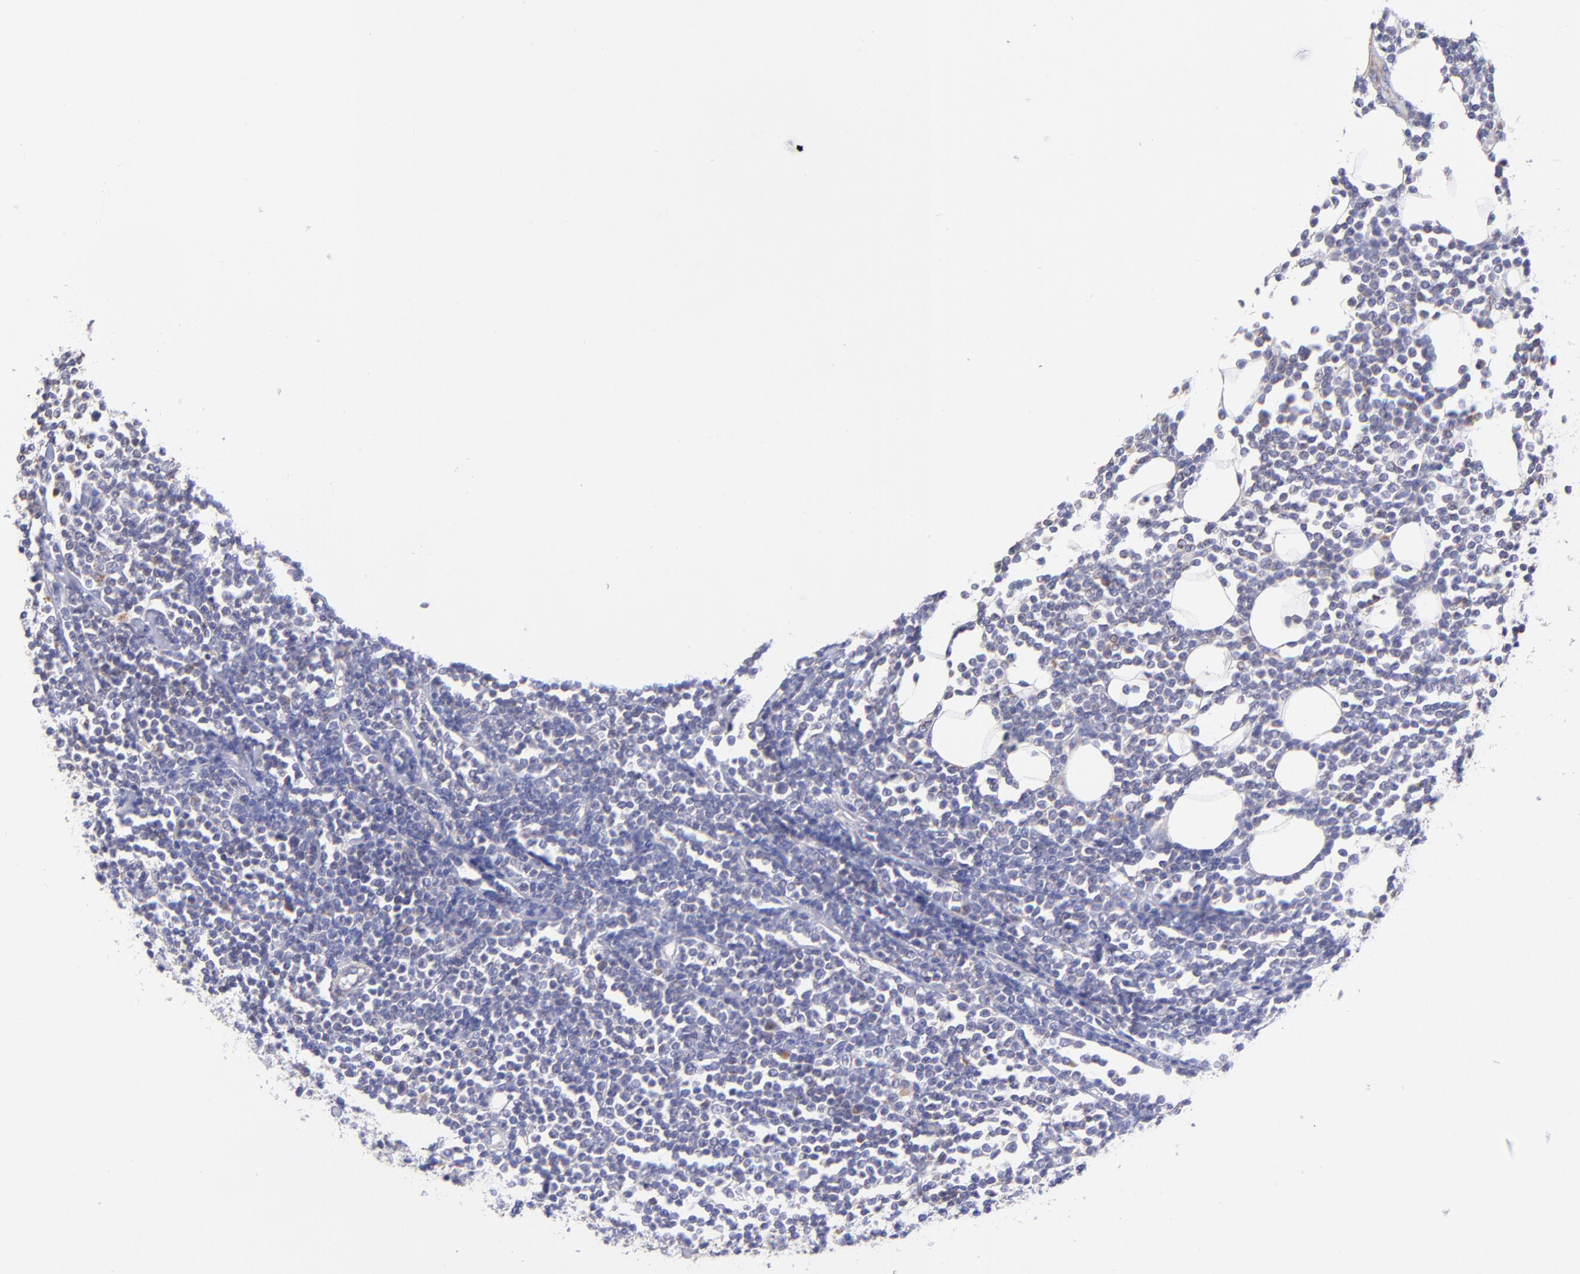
{"staining": {"intensity": "weak", "quantity": "<25%", "location": "cytoplasmic/membranous"}, "tissue": "lymphoma", "cell_type": "Tumor cells", "image_type": "cancer", "snomed": [{"axis": "morphology", "description": "Malignant lymphoma, non-Hodgkin's type, Low grade"}, {"axis": "topography", "description": "Soft tissue"}], "caption": "This is an IHC photomicrograph of human low-grade malignant lymphoma, non-Hodgkin's type. There is no expression in tumor cells.", "gene": "NDUFB7", "patient": {"sex": "male", "age": 92}}